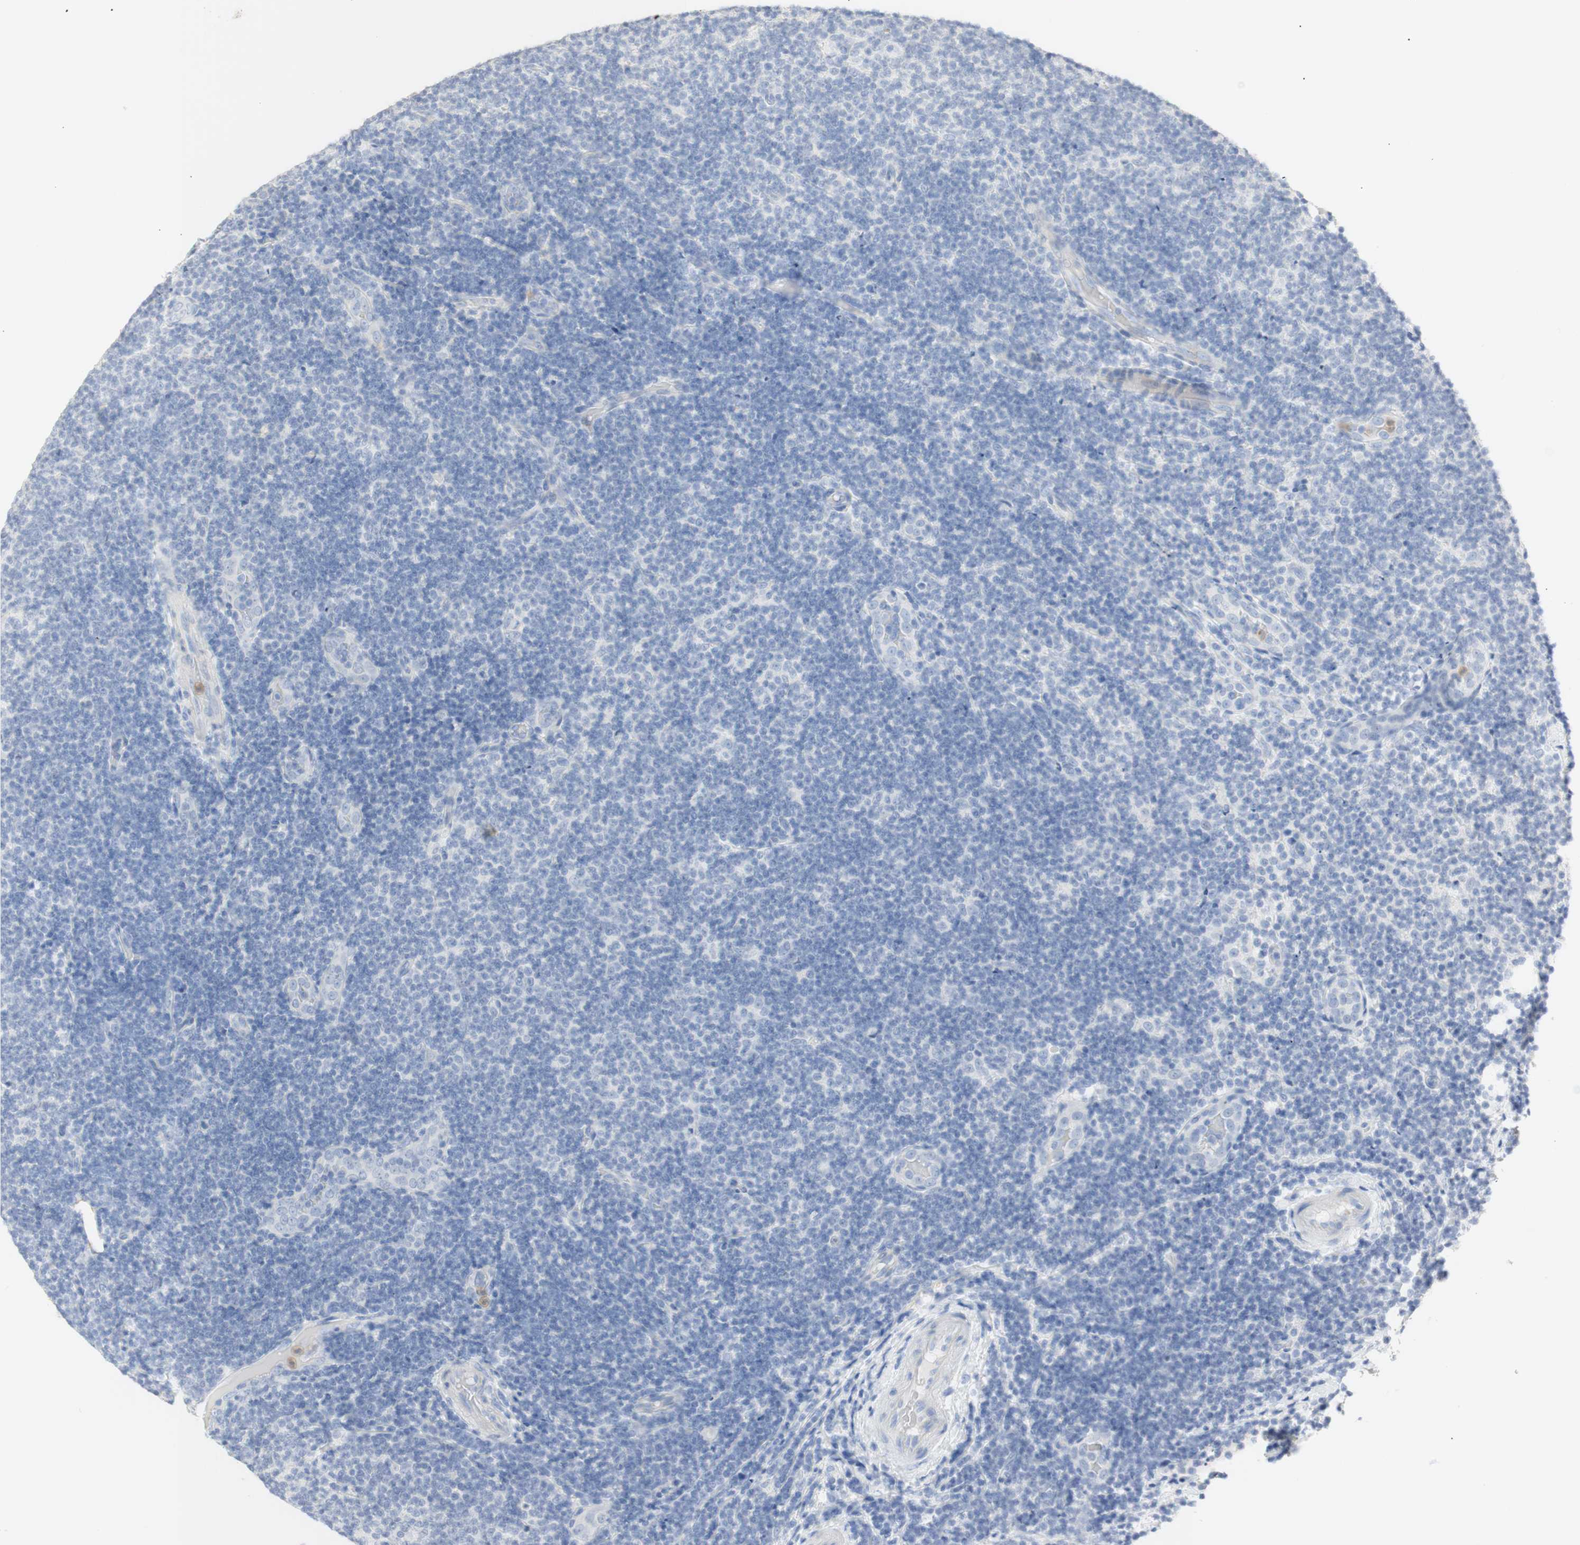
{"staining": {"intensity": "negative", "quantity": "none", "location": "none"}, "tissue": "lymphoma", "cell_type": "Tumor cells", "image_type": "cancer", "snomed": [{"axis": "morphology", "description": "Malignant lymphoma, non-Hodgkin's type, Low grade"}, {"axis": "topography", "description": "Lymph node"}], "caption": "IHC histopathology image of neoplastic tissue: lymphoma stained with DAB reveals no significant protein expression in tumor cells.", "gene": "B4GALNT3", "patient": {"sex": "male", "age": 83}}